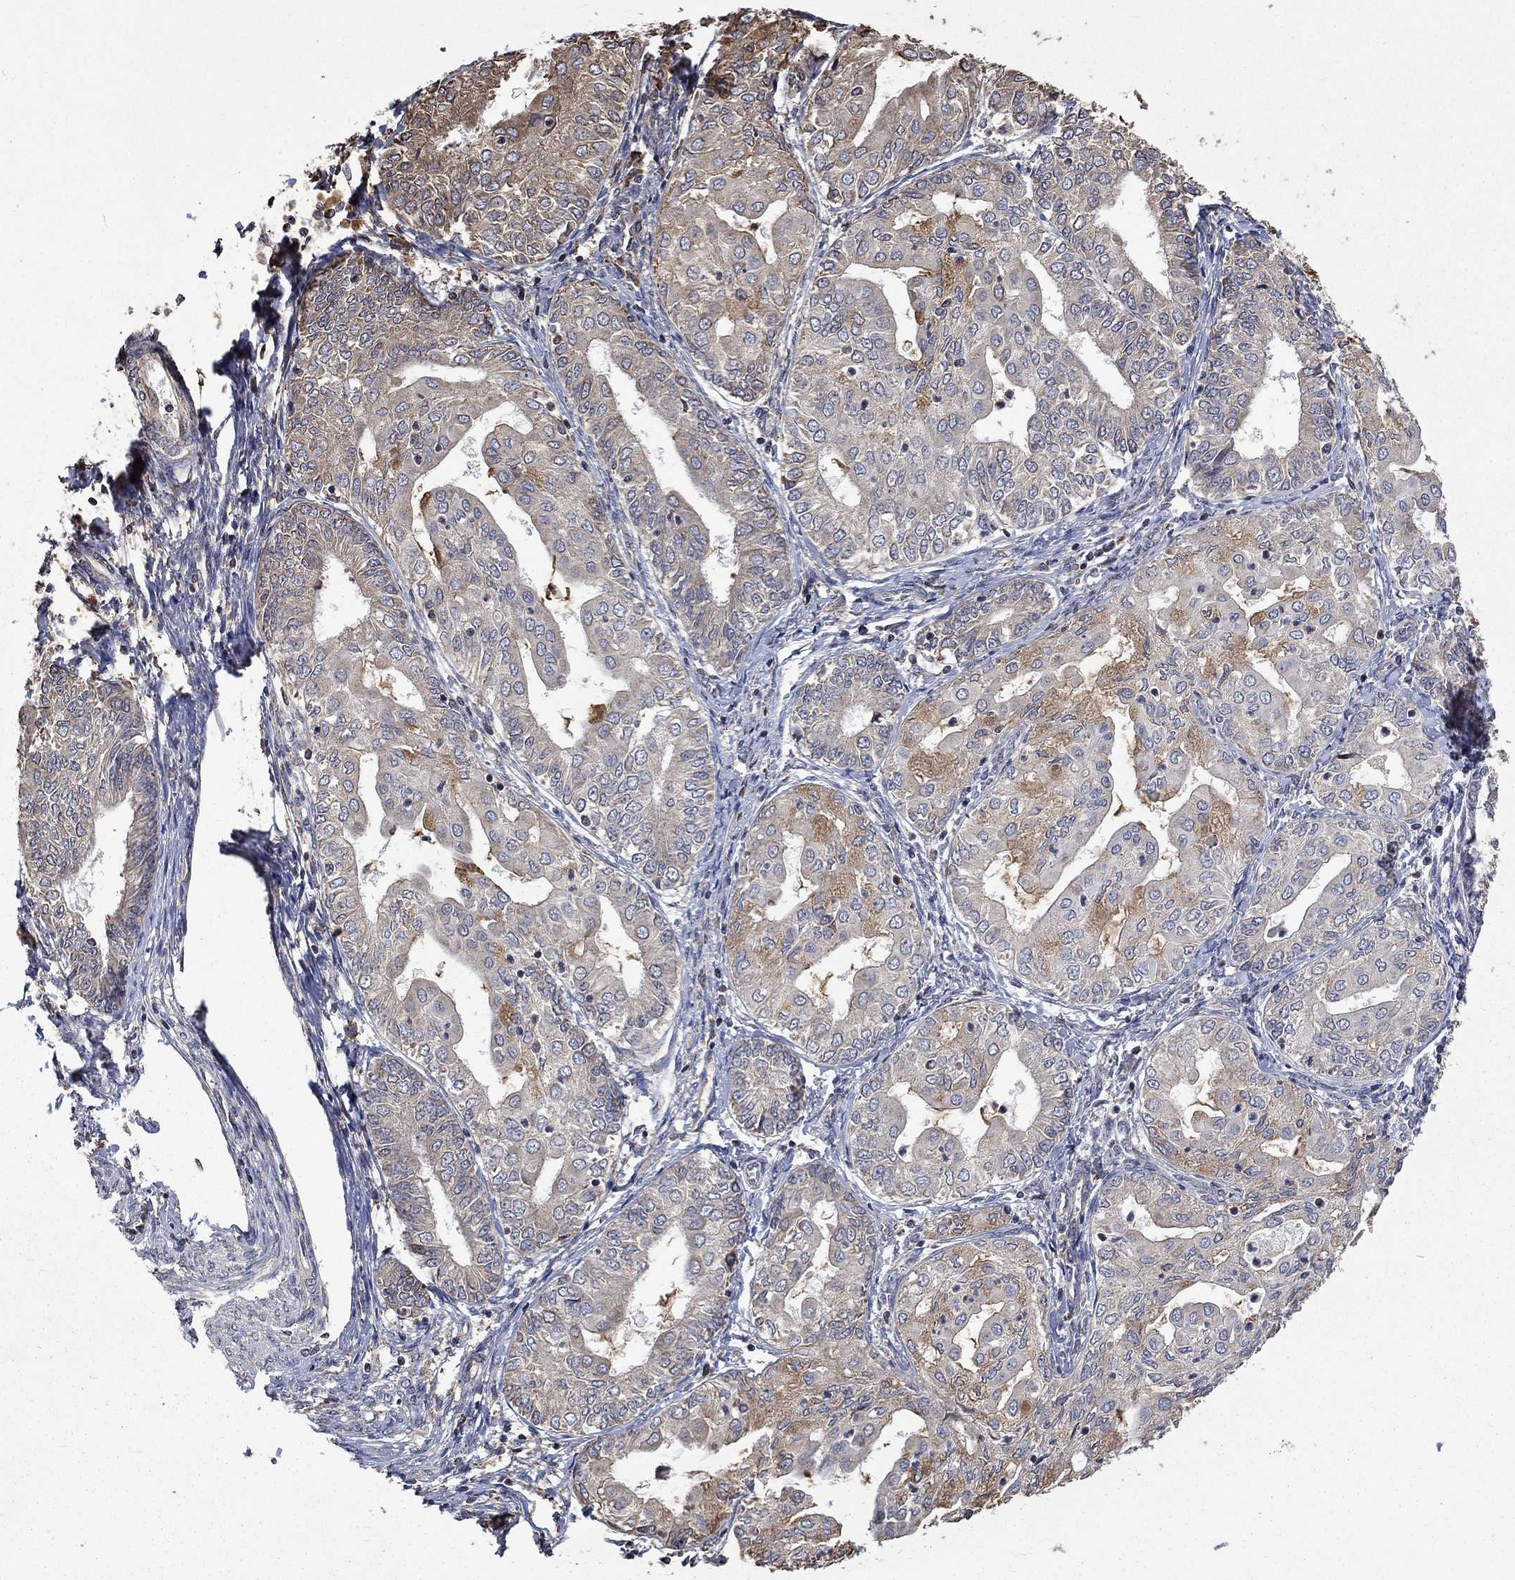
{"staining": {"intensity": "moderate", "quantity": "<25%", "location": "cytoplasmic/membranous"}, "tissue": "endometrial cancer", "cell_type": "Tumor cells", "image_type": "cancer", "snomed": [{"axis": "morphology", "description": "Adenocarcinoma, NOS"}, {"axis": "topography", "description": "Endometrium"}], "caption": "Immunohistochemical staining of human endometrial adenocarcinoma reveals moderate cytoplasmic/membranous protein positivity in approximately <25% of tumor cells.", "gene": "ESRRA", "patient": {"sex": "female", "age": 68}}